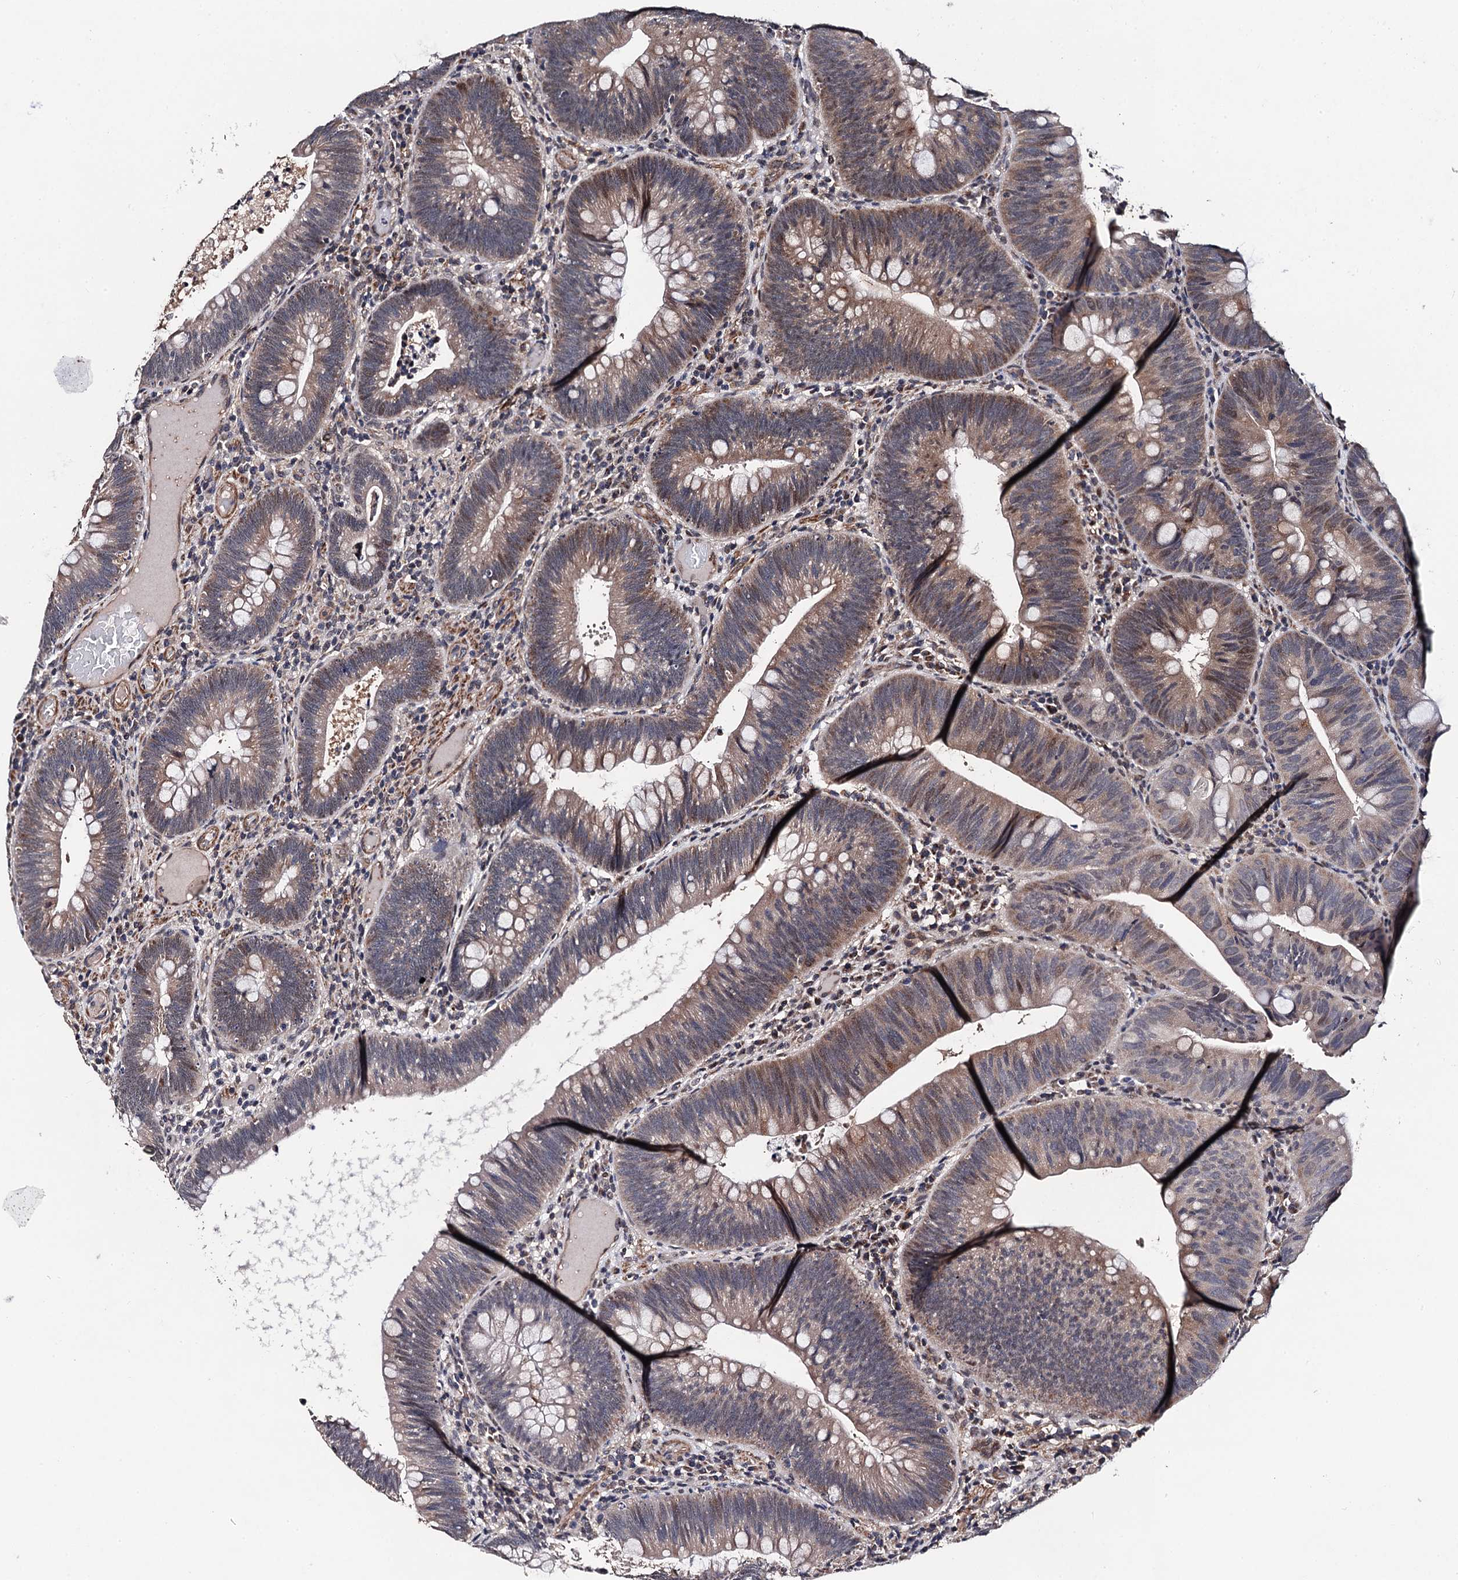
{"staining": {"intensity": "moderate", "quantity": ">75%", "location": "cytoplasmic/membranous,nuclear"}, "tissue": "colorectal cancer", "cell_type": "Tumor cells", "image_type": "cancer", "snomed": [{"axis": "morphology", "description": "Adenocarcinoma, NOS"}, {"axis": "topography", "description": "Rectum"}], "caption": "DAB immunohistochemical staining of human adenocarcinoma (colorectal) exhibits moderate cytoplasmic/membranous and nuclear protein staining in about >75% of tumor cells.", "gene": "PPTC7", "patient": {"sex": "female", "age": 75}}